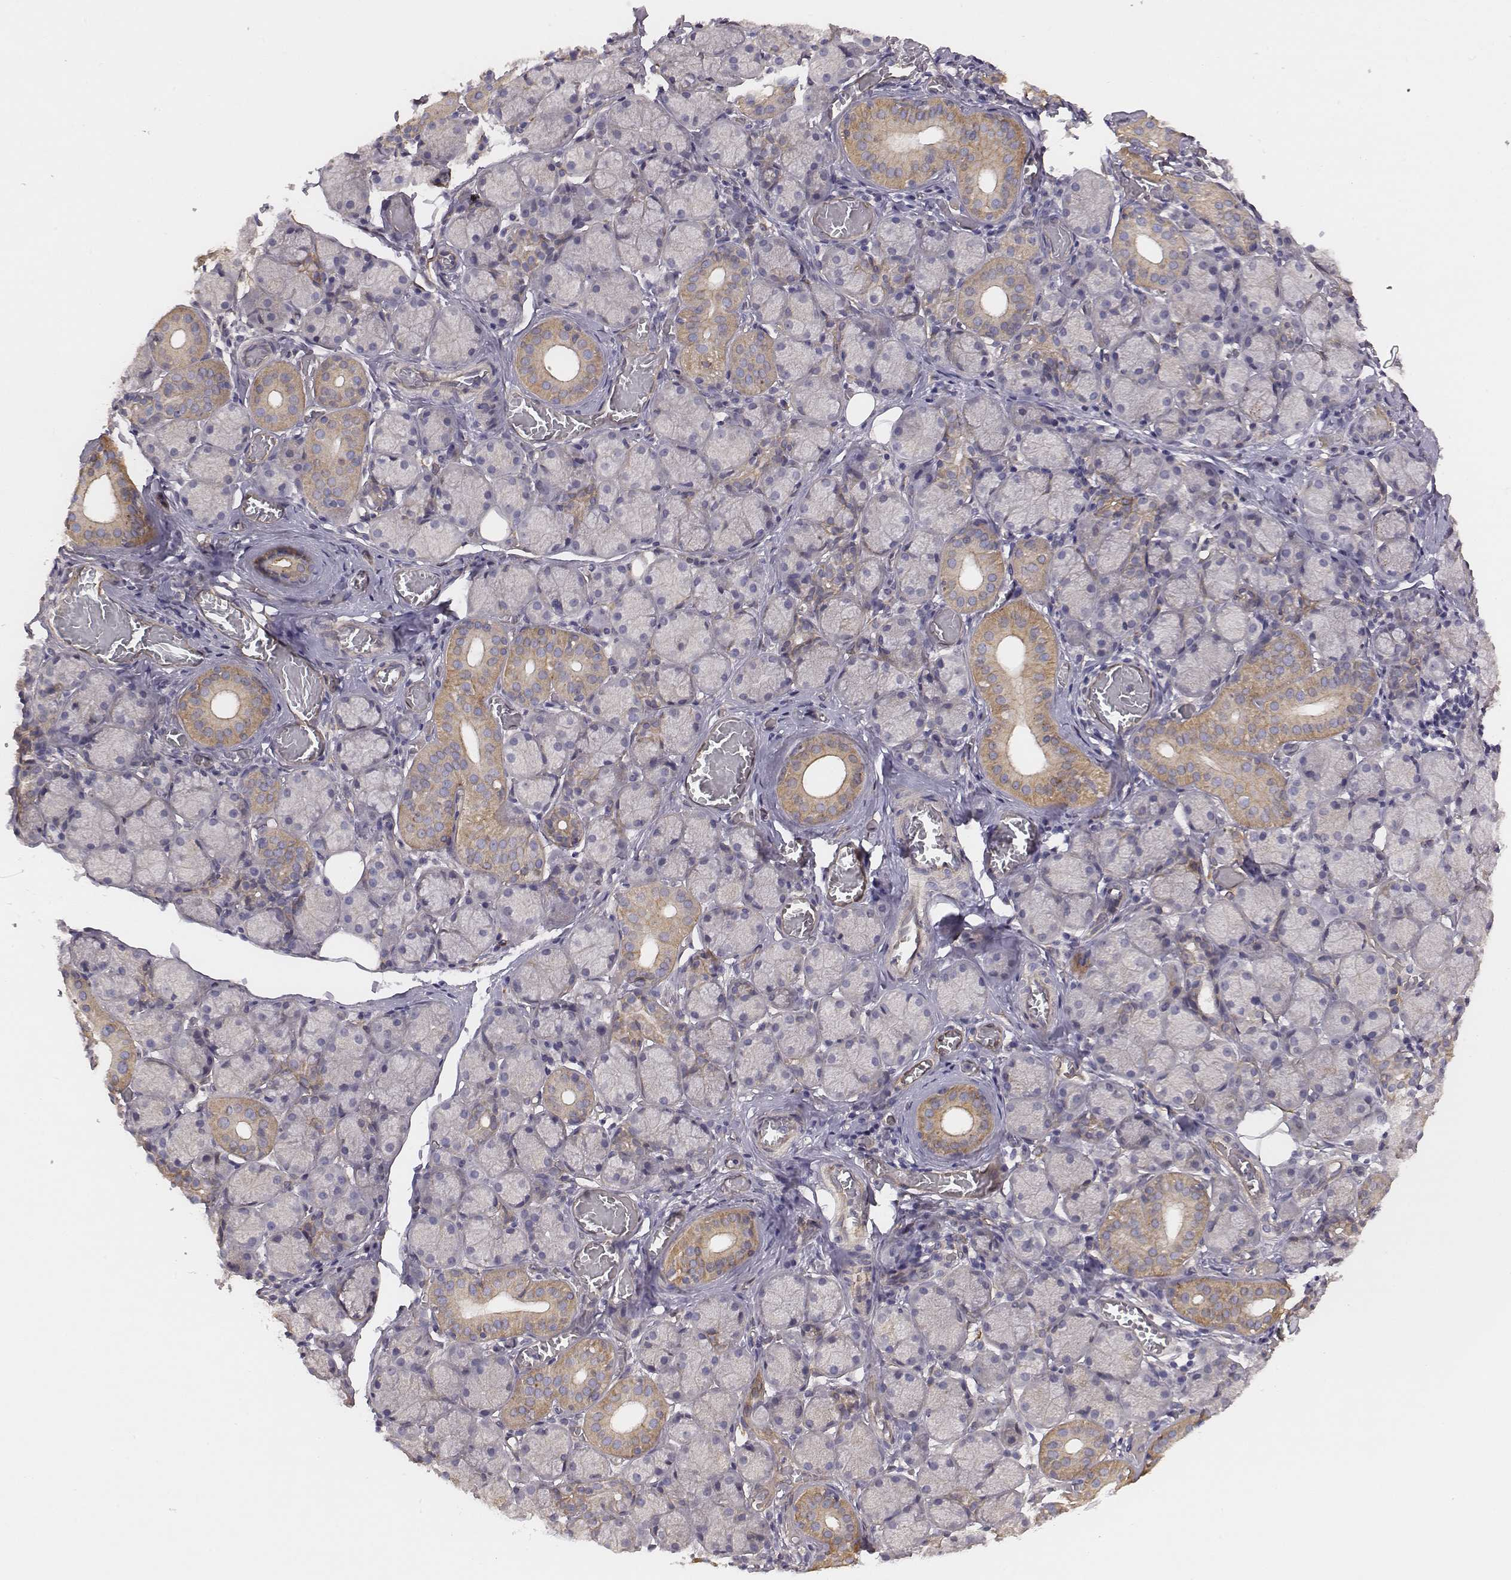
{"staining": {"intensity": "moderate", "quantity": "<25%", "location": "cytoplasmic/membranous"}, "tissue": "salivary gland", "cell_type": "Glandular cells", "image_type": "normal", "snomed": [{"axis": "morphology", "description": "Normal tissue, NOS"}, {"axis": "topography", "description": "Salivary gland"}, {"axis": "topography", "description": "Peripheral nerve tissue"}], "caption": "Protein expression analysis of normal human salivary gland reveals moderate cytoplasmic/membranous expression in about <25% of glandular cells. The staining was performed using DAB to visualize the protein expression in brown, while the nuclei were stained in blue with hematoxylin (Magnification: 20x).", "gene": "SCARF1", "patient": {"sex": "female", "age": 24}}